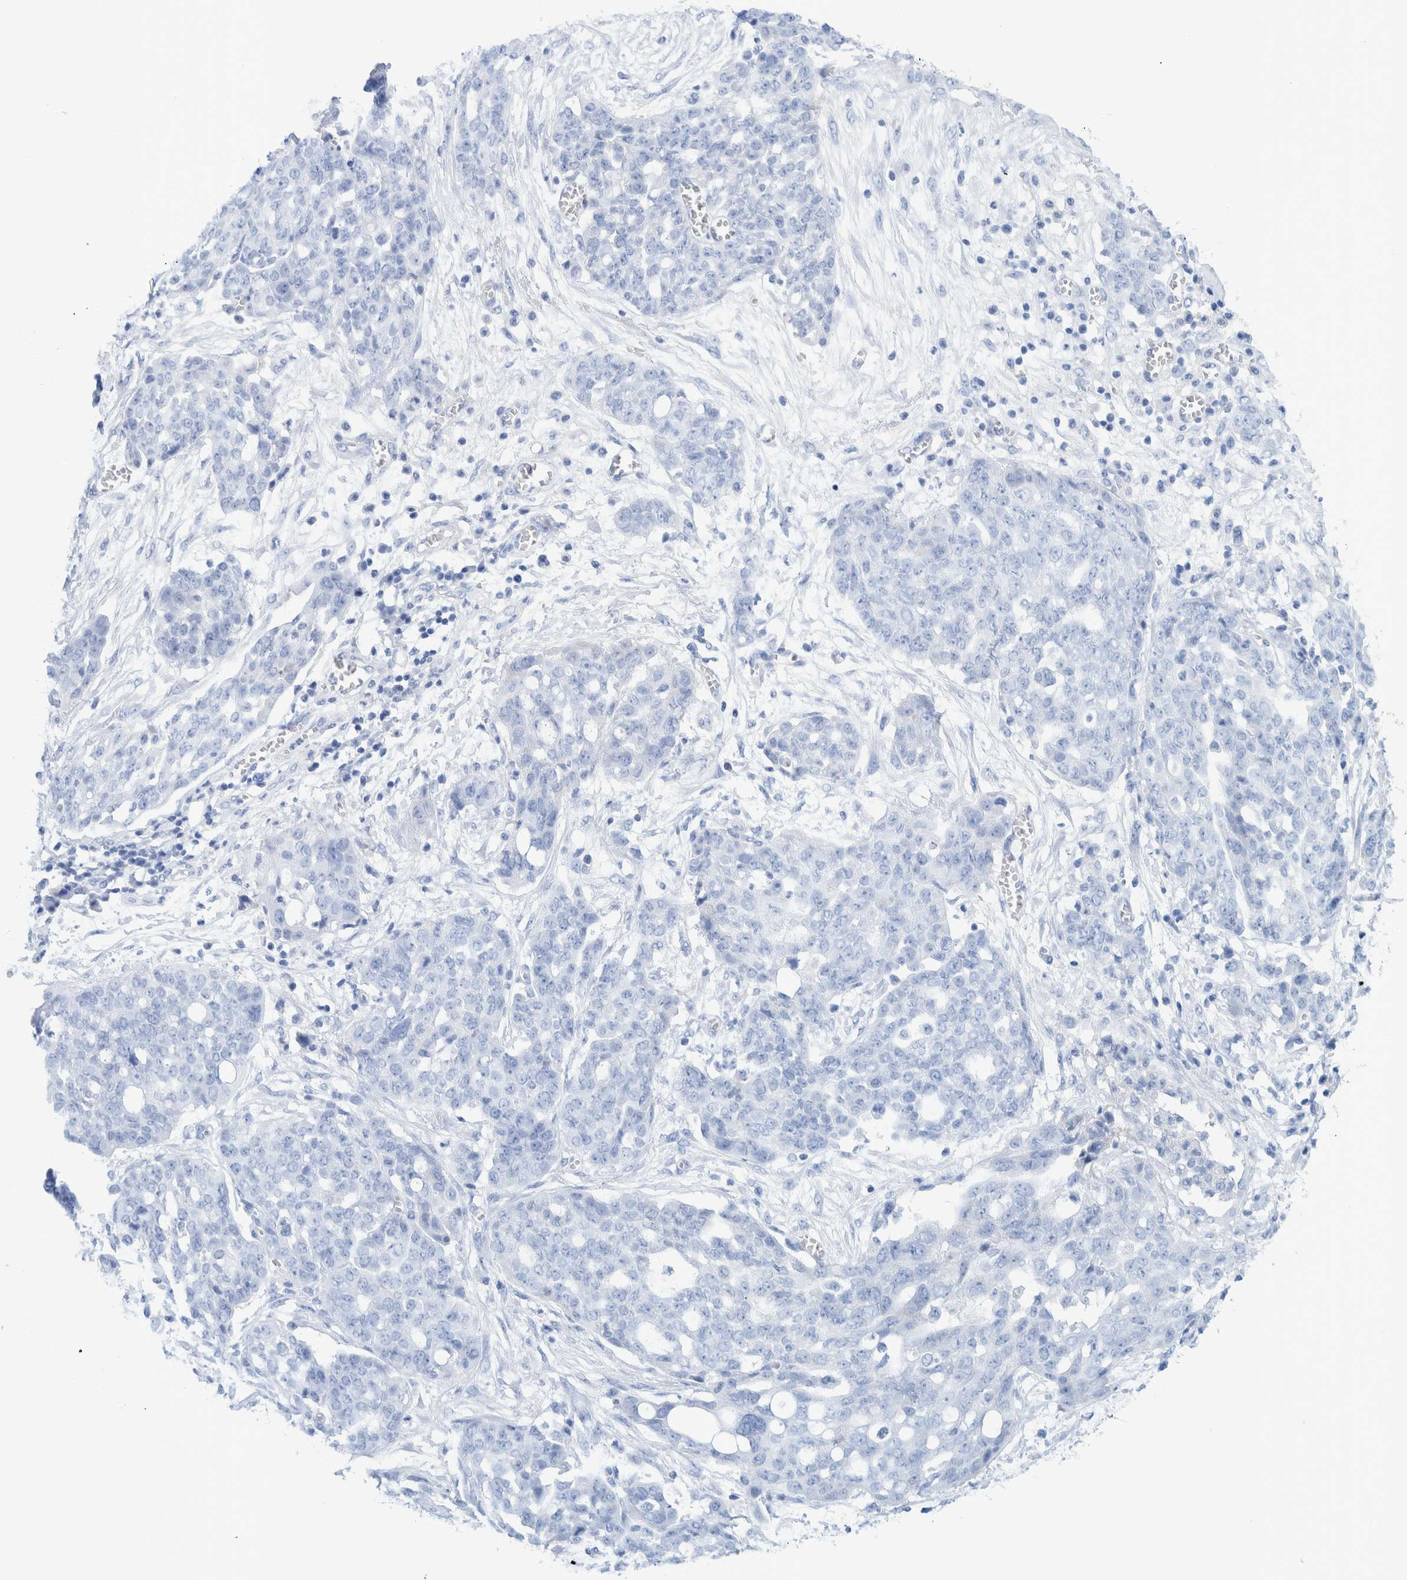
{"staining": {"intensity": "negative", "quantity": "none", "location": "none"}, "tissue": "ovarian cancer", "cell_type": "Tumor cells", "image_type": "cancer", "snomed": [{"axis": "morphology", "description": "Cystadenocarcinoma, serous, NOS"}, {"axis": "topography", "description": "Soft tissue"}, {"axis": "topography", "description": "Ovary"}], "caption": "An image of ovarian serous cystadenocarcinoma stained for a protein exhibits no brown staining in tumor cells.", "gene": "PERP", "patient": {"sex": "female", "age": 57}}